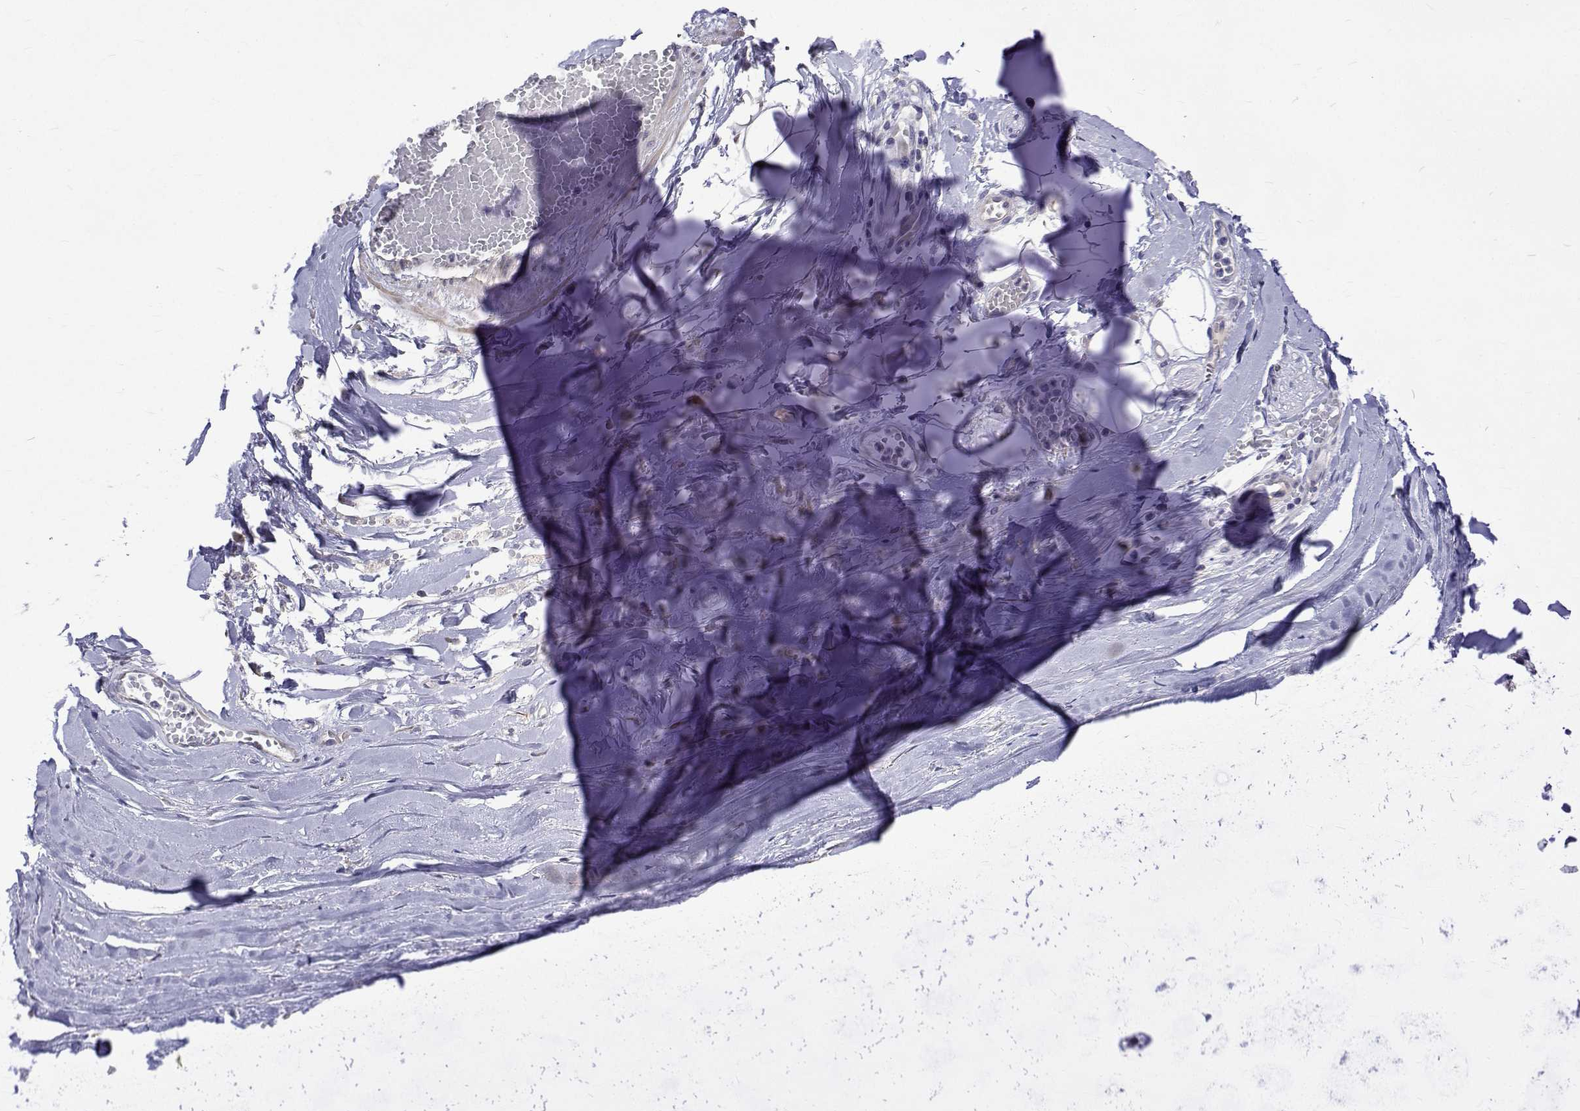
{"staining": {"intensity": "negative", "quantity": "none", "location": "none"}, "tissue": "adipose tissue", "cell_type": "Adipocytes", "image_type": "normal", "snomed": [{"axis": "morphology", "description": "Normal tissue, NOS"}, {"axis": "topography", "description": "Cartilage tissue"}, {"axis": "topography", "description": "Nasopharynx"}, {"axis": "topography", "description": "Thyroid gland"}], "caption": "Histopathology image shows no significant protein positivity in adipocytes of unremarkable adipose tissue. The staining is performed using DAB brown chromogen with nuclei counter-stained in using hematoxylin.", "gene": "PADI1", "patient": {"sex": "male", "age": 63}}